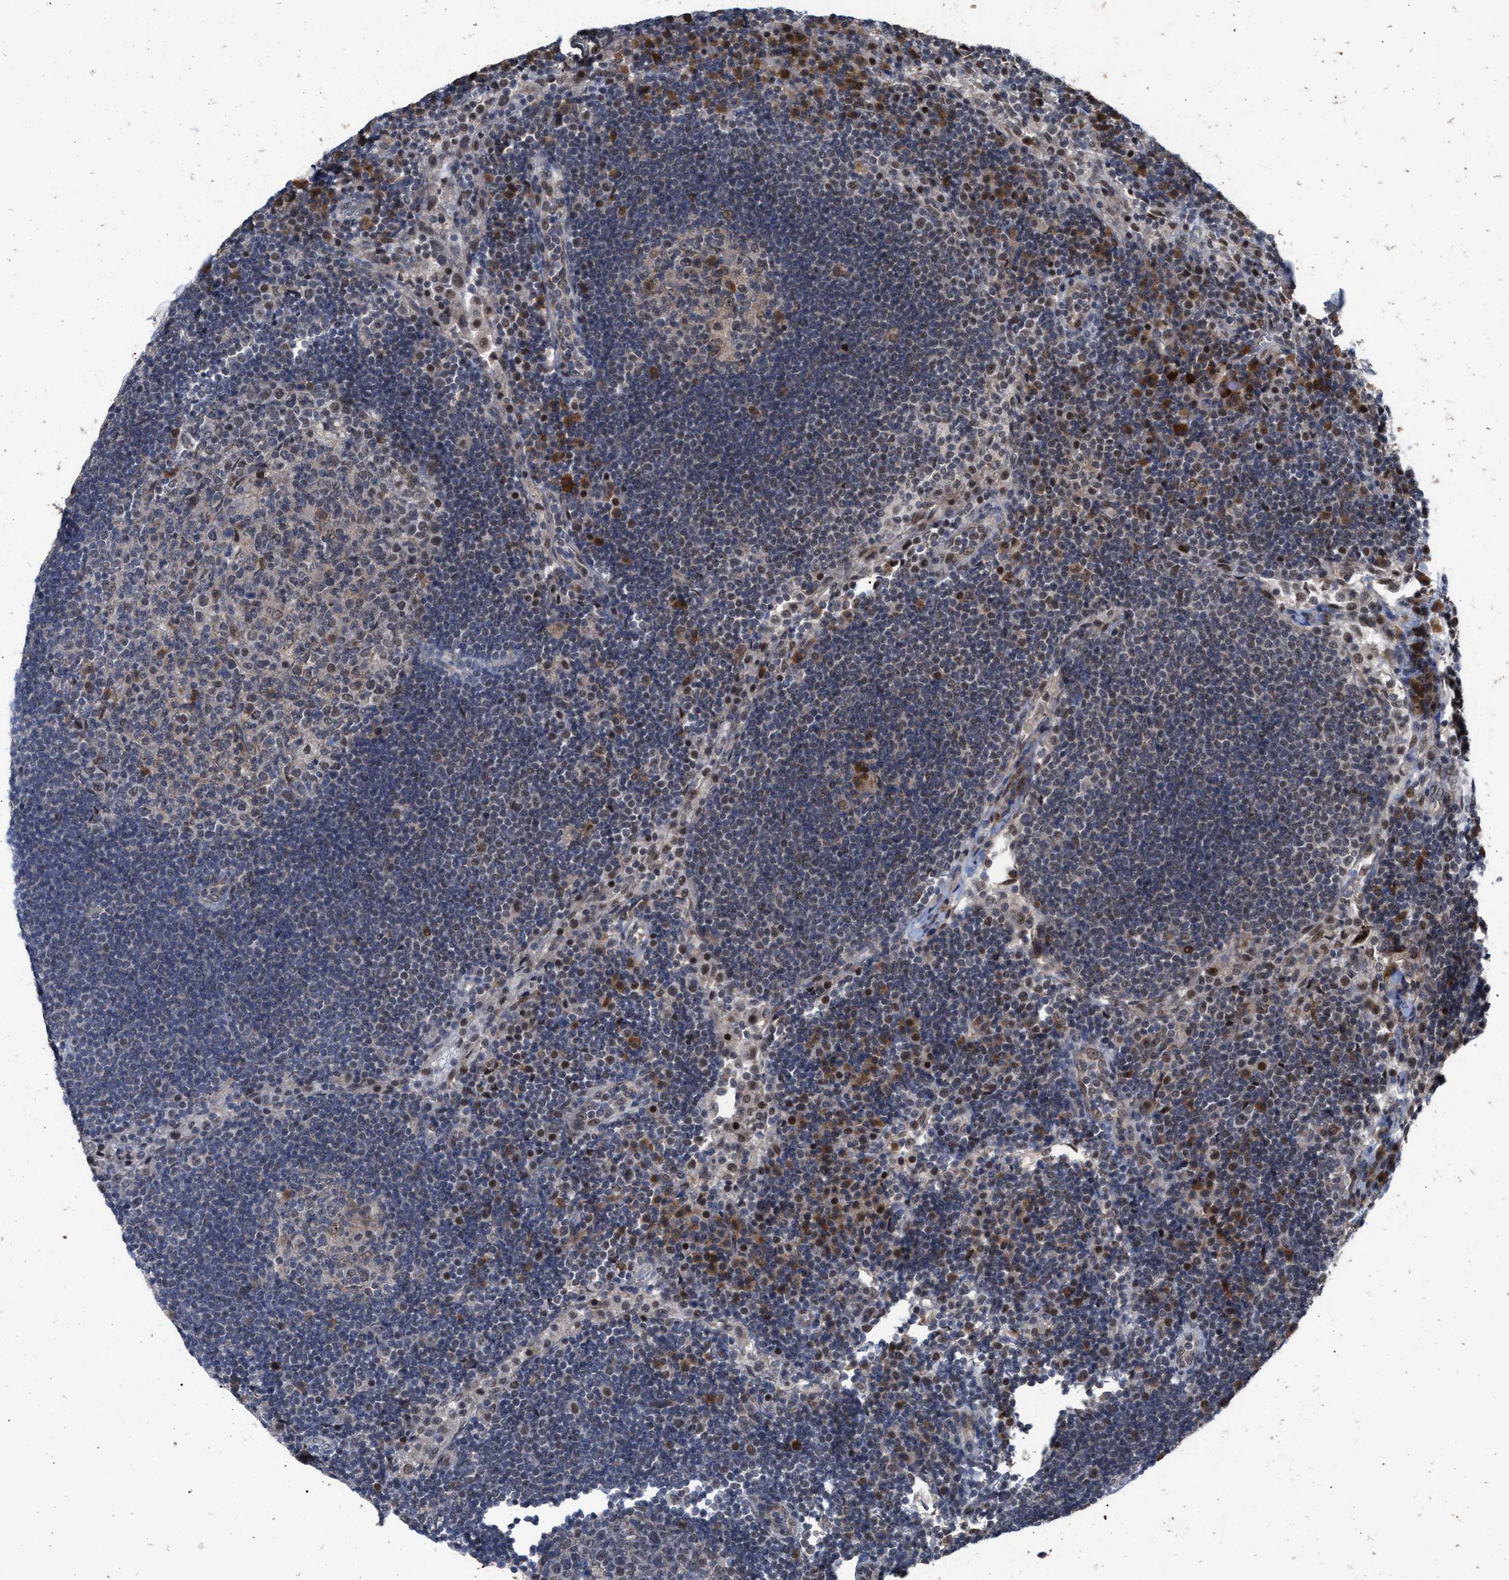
{"staining": {"intensity": "moderate", "quantity": "<25%", "location": "cytoplasmic/membranous"}, "tissue": "lymph node", "cell_type": "Germinal center cells", "image_type": "normal", "snomed": [{"axis": "morphology", "description": "Normal tissue, NOS"}, {"axis": "topography", "description": "Lymph node"}], "caption": "Brown immunohistochemical staining in unremarkable lymph node demonstrates moderate cytoplasmic/membranous positivity in about <25% of germinal center cells.", "gene": "MKNK2", "patient": {"sex": "female", "age": 53}}